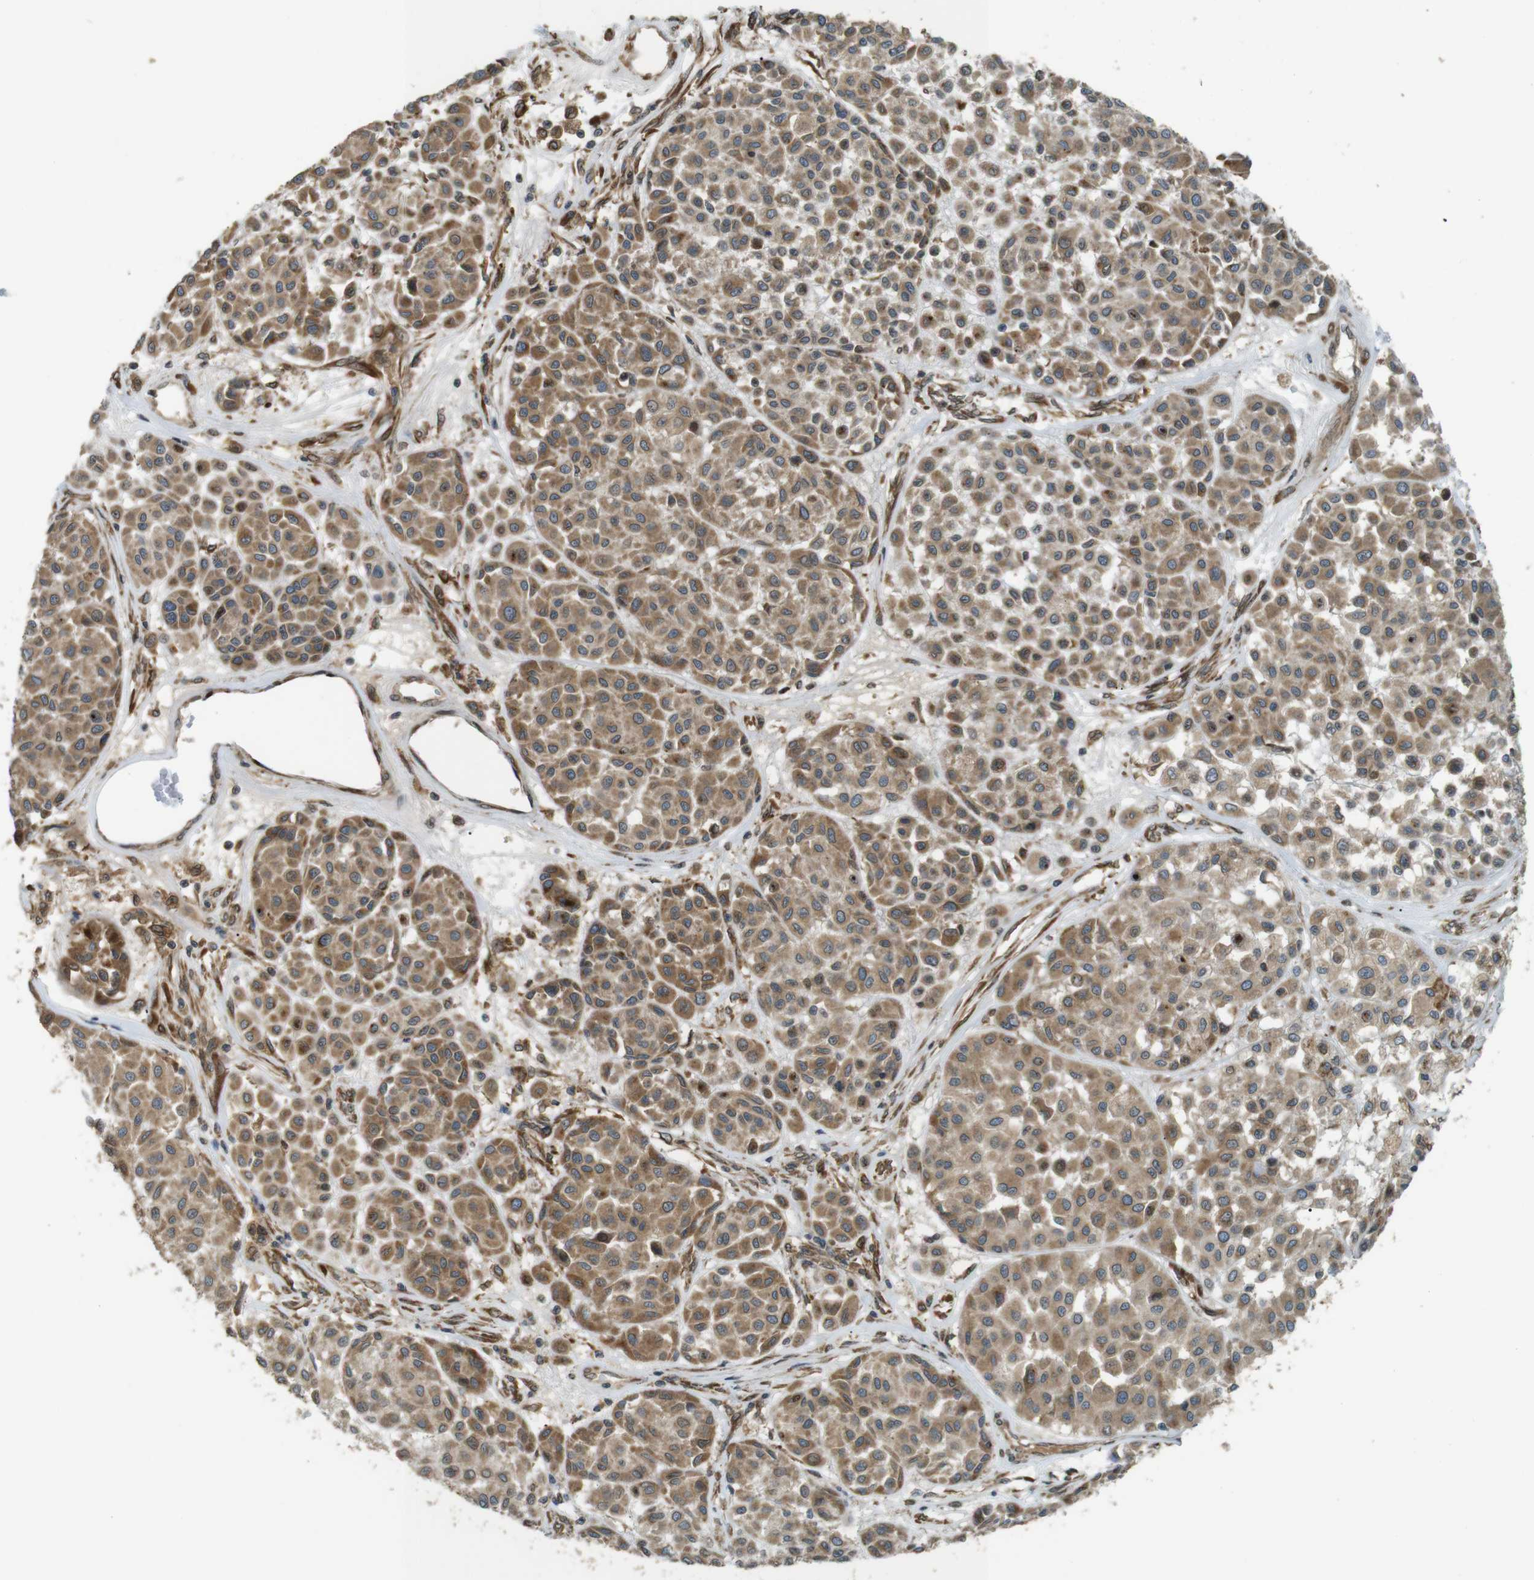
{"staining": {"intensity": "moderate", "quantity": ">75%", "location": "cytoplasmic/membranous"}, "tissue": "melanoma", "cell_type": "Tumor cells", "image_type": "cancer", "snomed": [{"axis": "morphology", "description": "Malignant melanoma, Metastatic site"}, {"axis": "topography", "description": "Soft tissue"}], "caption": "Protein staining by IHC shows moderate cytoplasmic/membranous staining in about >75% of tumor cells in melanoma.", "gene": "TMED4", "patient": {"sex": "male", "age": 41}}